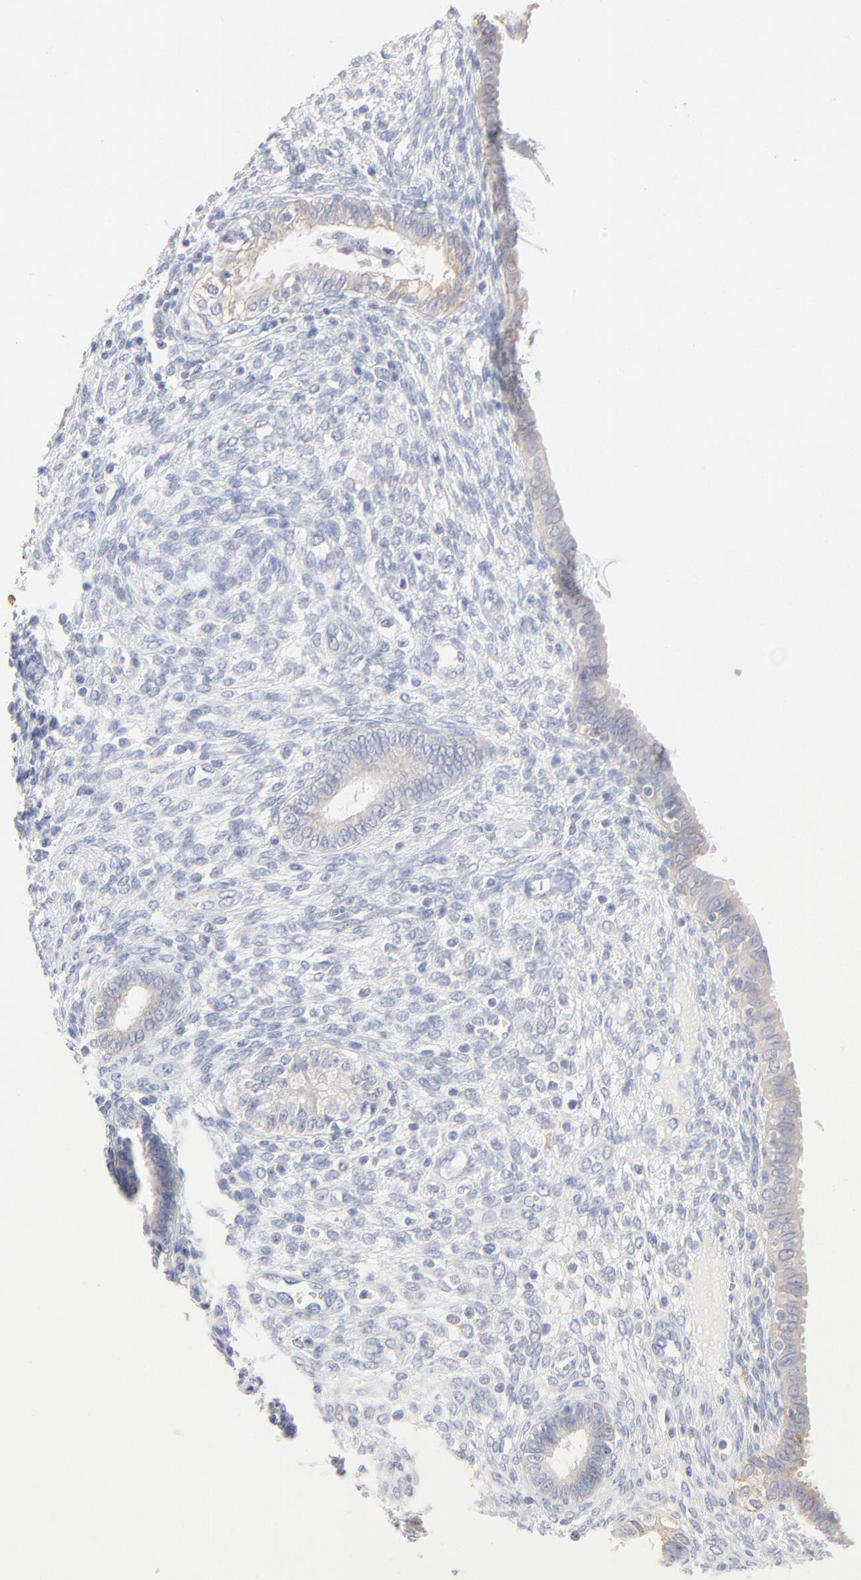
{"staining": {"intensity": "negative", "quantity": "none", "location": "none"}, "tissue": "endometrium", "cell_type": "Cells in endometrial stroma", "image_type": "normal", "snomed": [{"axis": "morphology", "description": "Normal tissue, NOS"}, {"axis": "topography", "description": "Endometrium"}], "caption": "Immunohistochemical staining of benign human endometrium exhibits no significant positivity in cells in endometrial stroma.", "gene": "SPTB", "patient": {"sex": "female", "age": 72}}